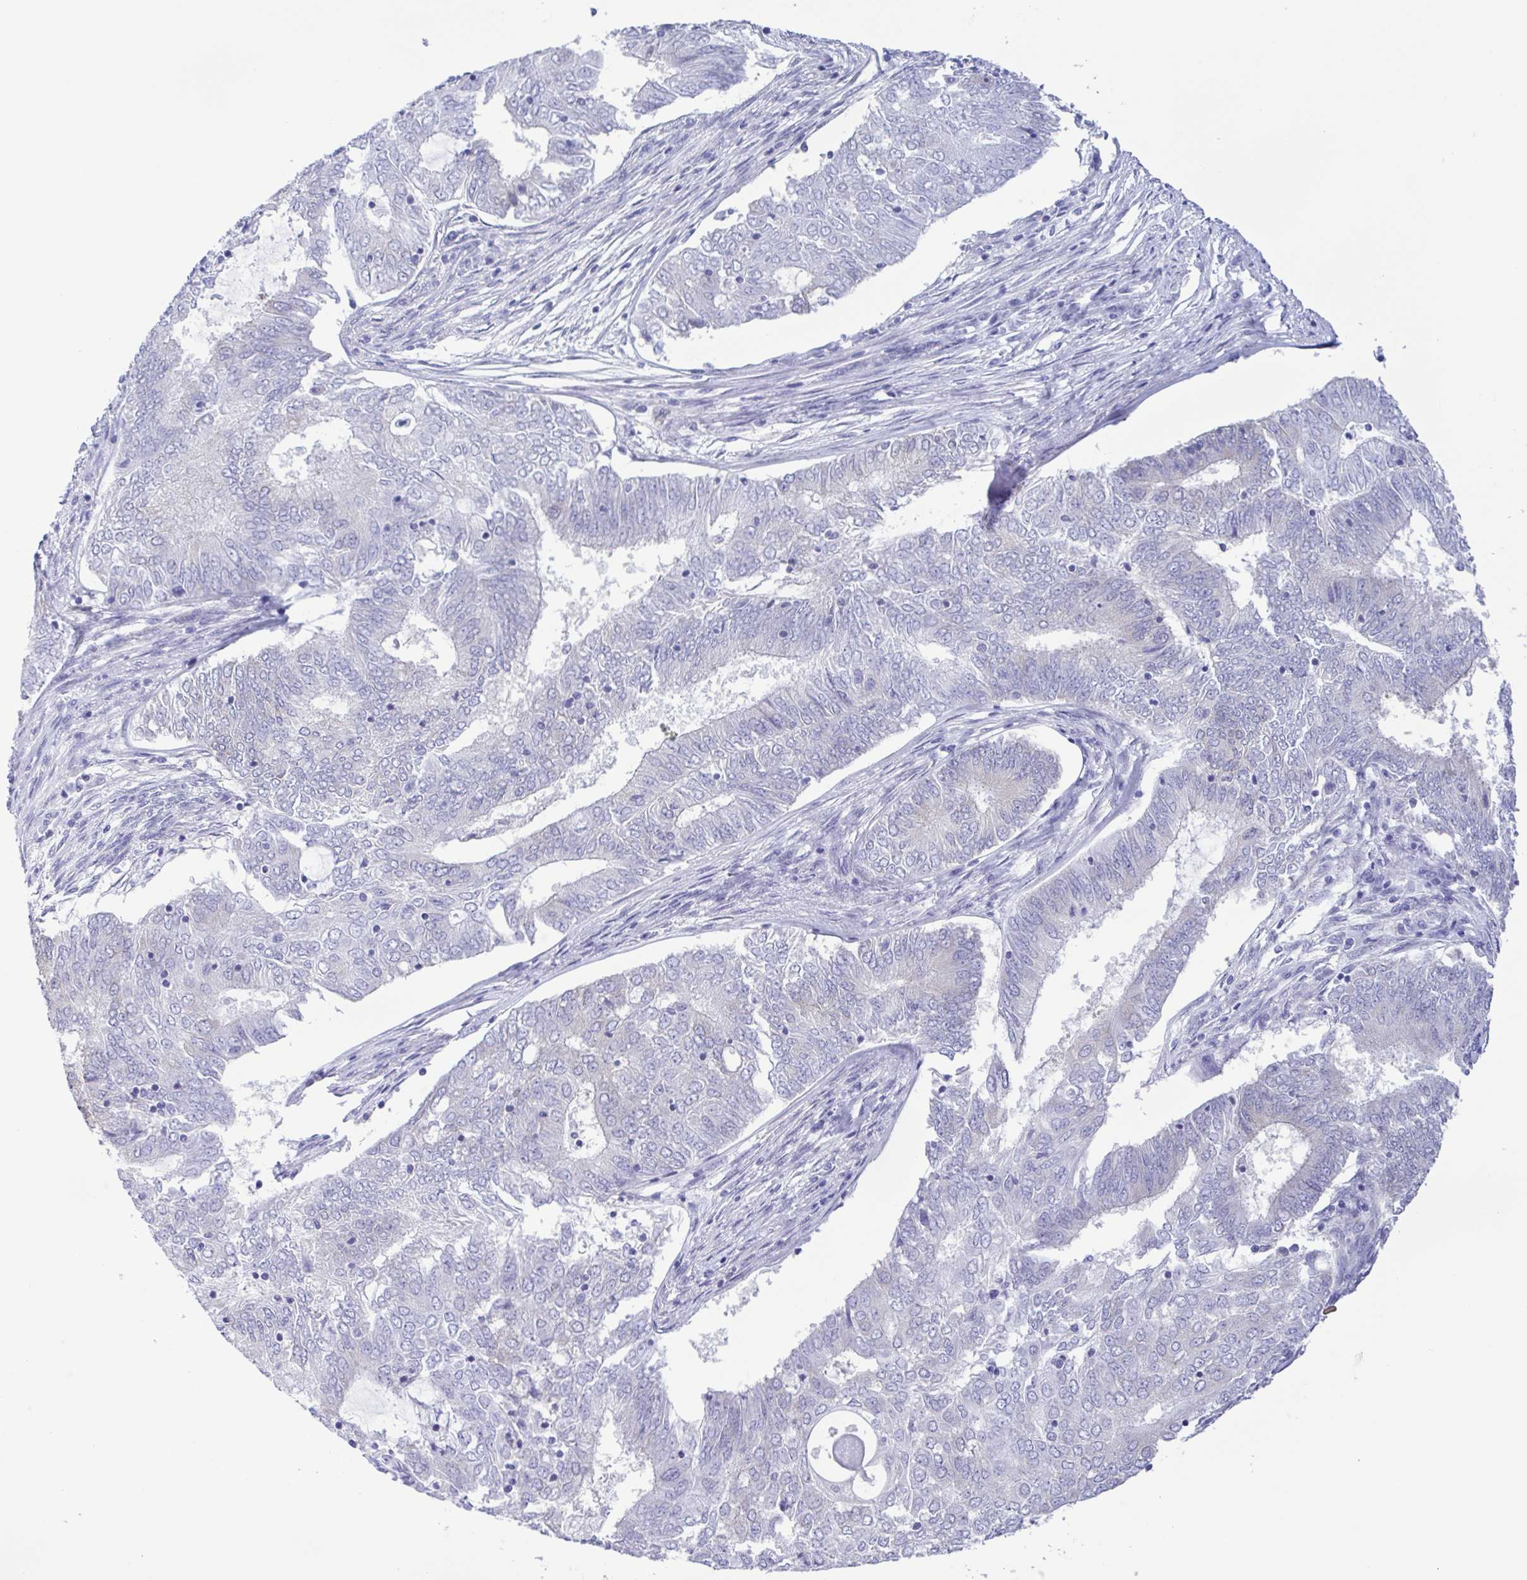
{"staining": {"intensity": "negative", "quantity": "none", "location": "none"}, "tissue": "endometrial cancer", "cell_type": "Tumor cells", "image_type": "cancer", "snomed": [{"axis": "morphology", "description": "Adenocarcinoma, NOS"}, {"axis": "topography", "description": "Endometrium"}], "caption": "DAB (3,3'-diaminobenzidine) immunohistochemical staining of endometrial cancer (adenocarcinoma) displays no significant positivity in tumor cells.", "gene": "TNNI3", "patient": {"sex": "female", "age": 62}}